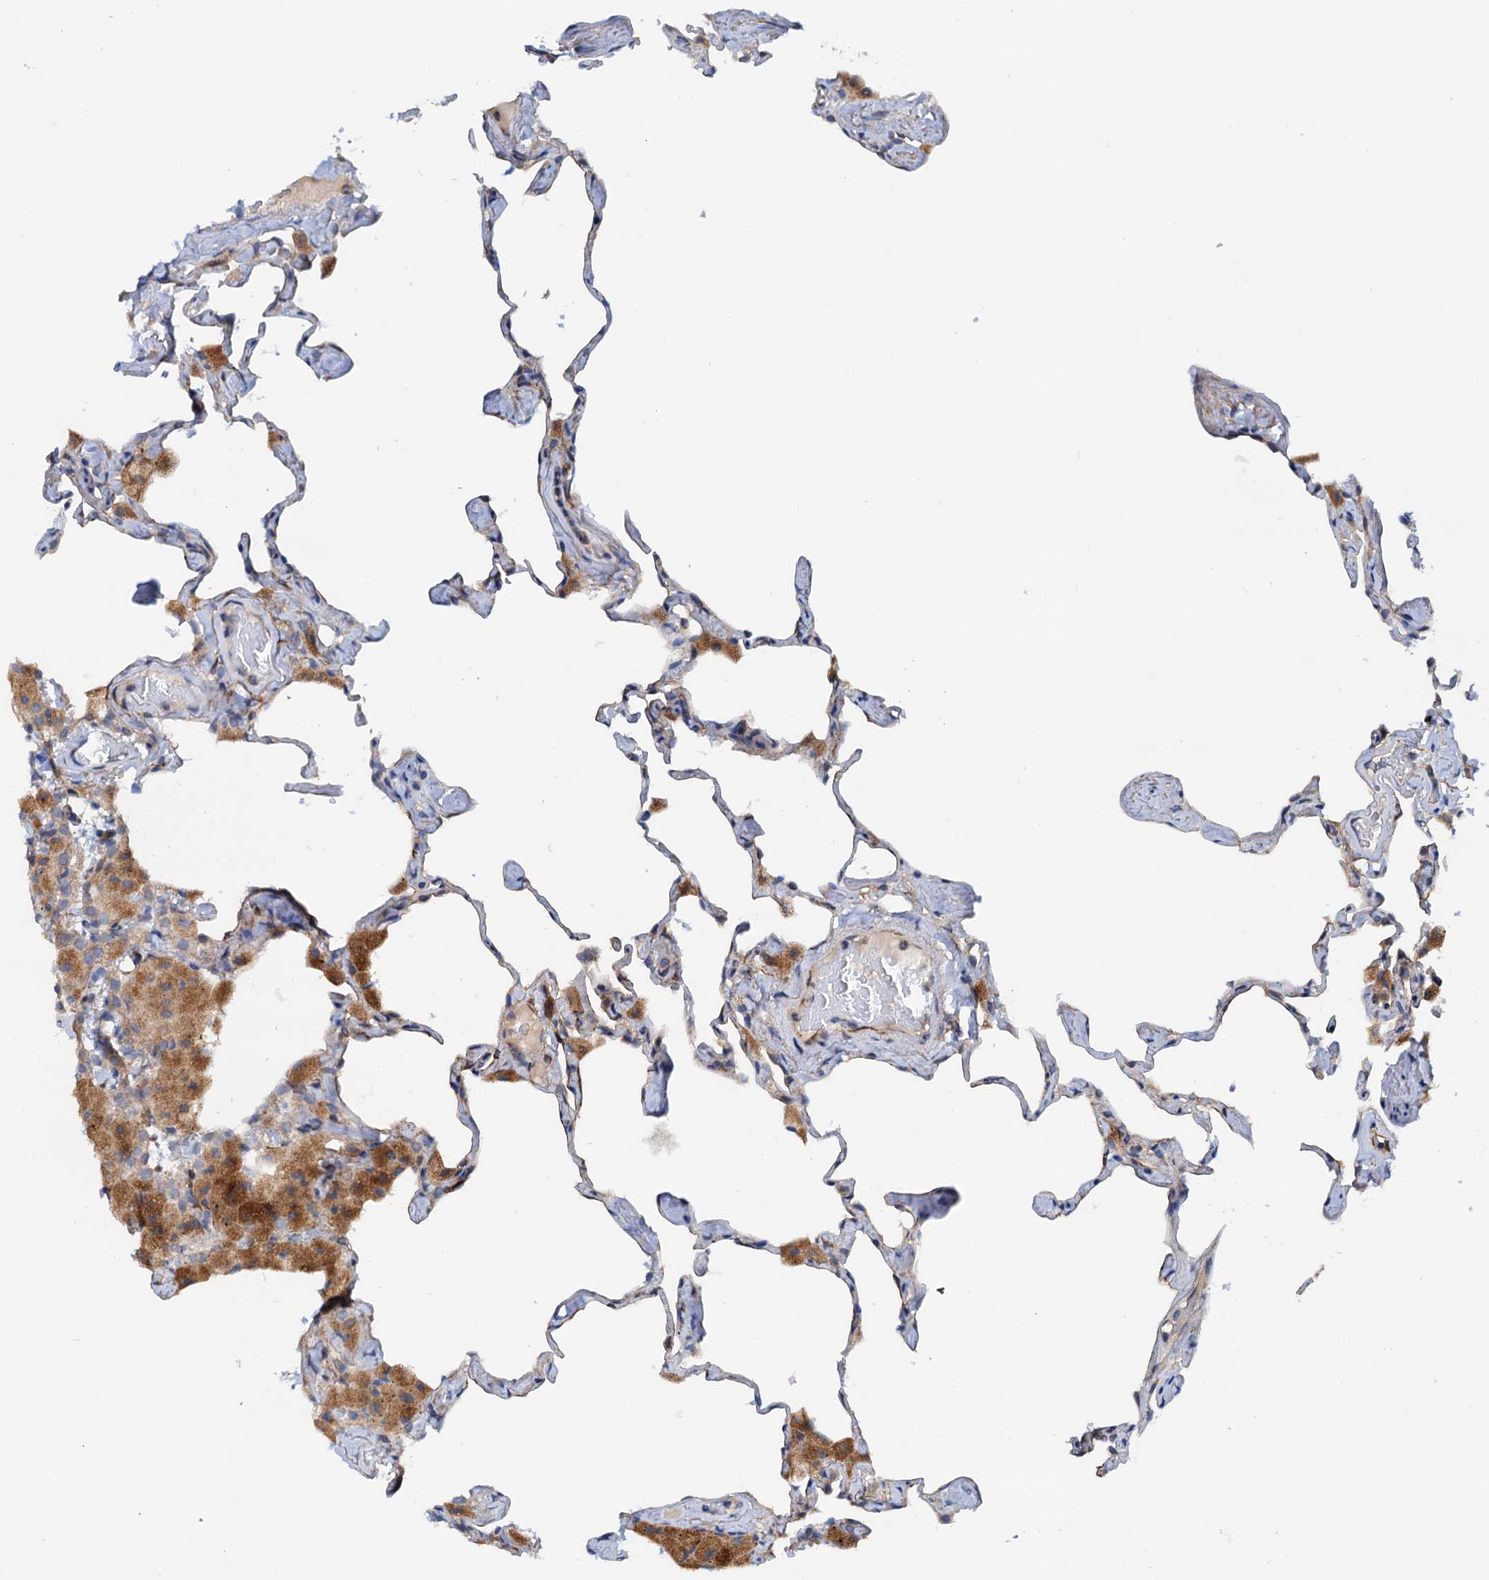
{"staining": {"intensity": "negative", "quantity": "none", "location": "none"}, "tissue": "lung", "cell_type": "Alveolar cells", "image_type": "normal", "snomed": [{"axis": "morphology", "description": "Normal tissue, NOS"}, {"axis": "topography", "description": "Lung"}], "caption": "This is an immunohistochemistry histopathology image of unremarkable human lung. There is no expression in alveolar cells.", "gene": "RASSF9", "patient": {"sex": "male", "age": 65}}